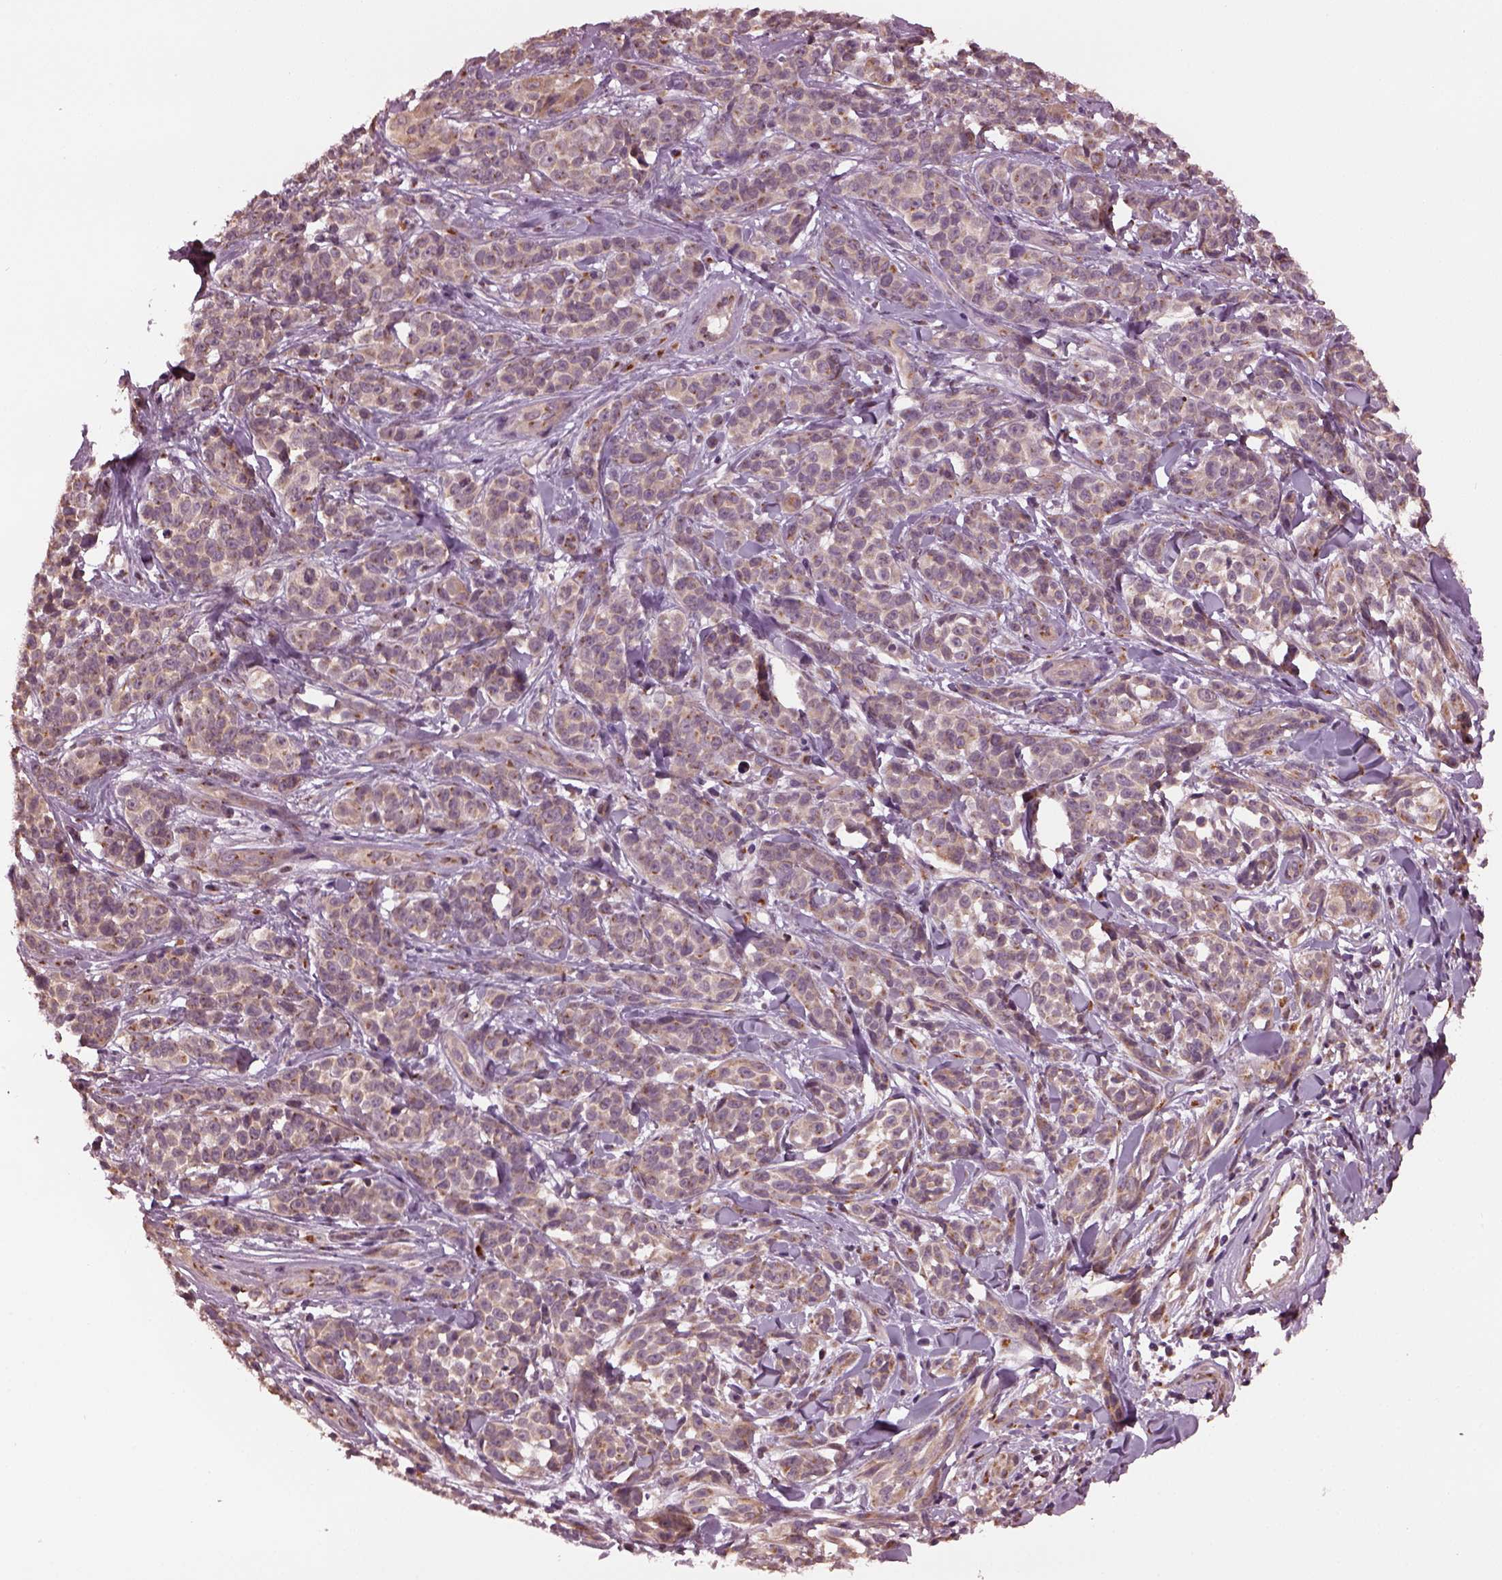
{"staining": {"intensity": "moderate", "quantity": "<25%", "location": "cytoplasmic/membranous"}, "tissue": "melanoma", "cell_type": "Tumor cells", "image_type": "cancer", "snomed": [{"axis": "morphology", "description": "Malignant melanoma, NOS"}, {"axis": "topography", "description": "Skin"}], "caption": "The photomicrograph exhibits immunohistochemical staining of malignant melanoma. There is moderate cytoplasmic/membranous expression is identified in approximately <25% of tumor cells. Nuclei are stained in blue.", "gene": "RUFY3", "patient": {"sex": "female", "age": 88}}